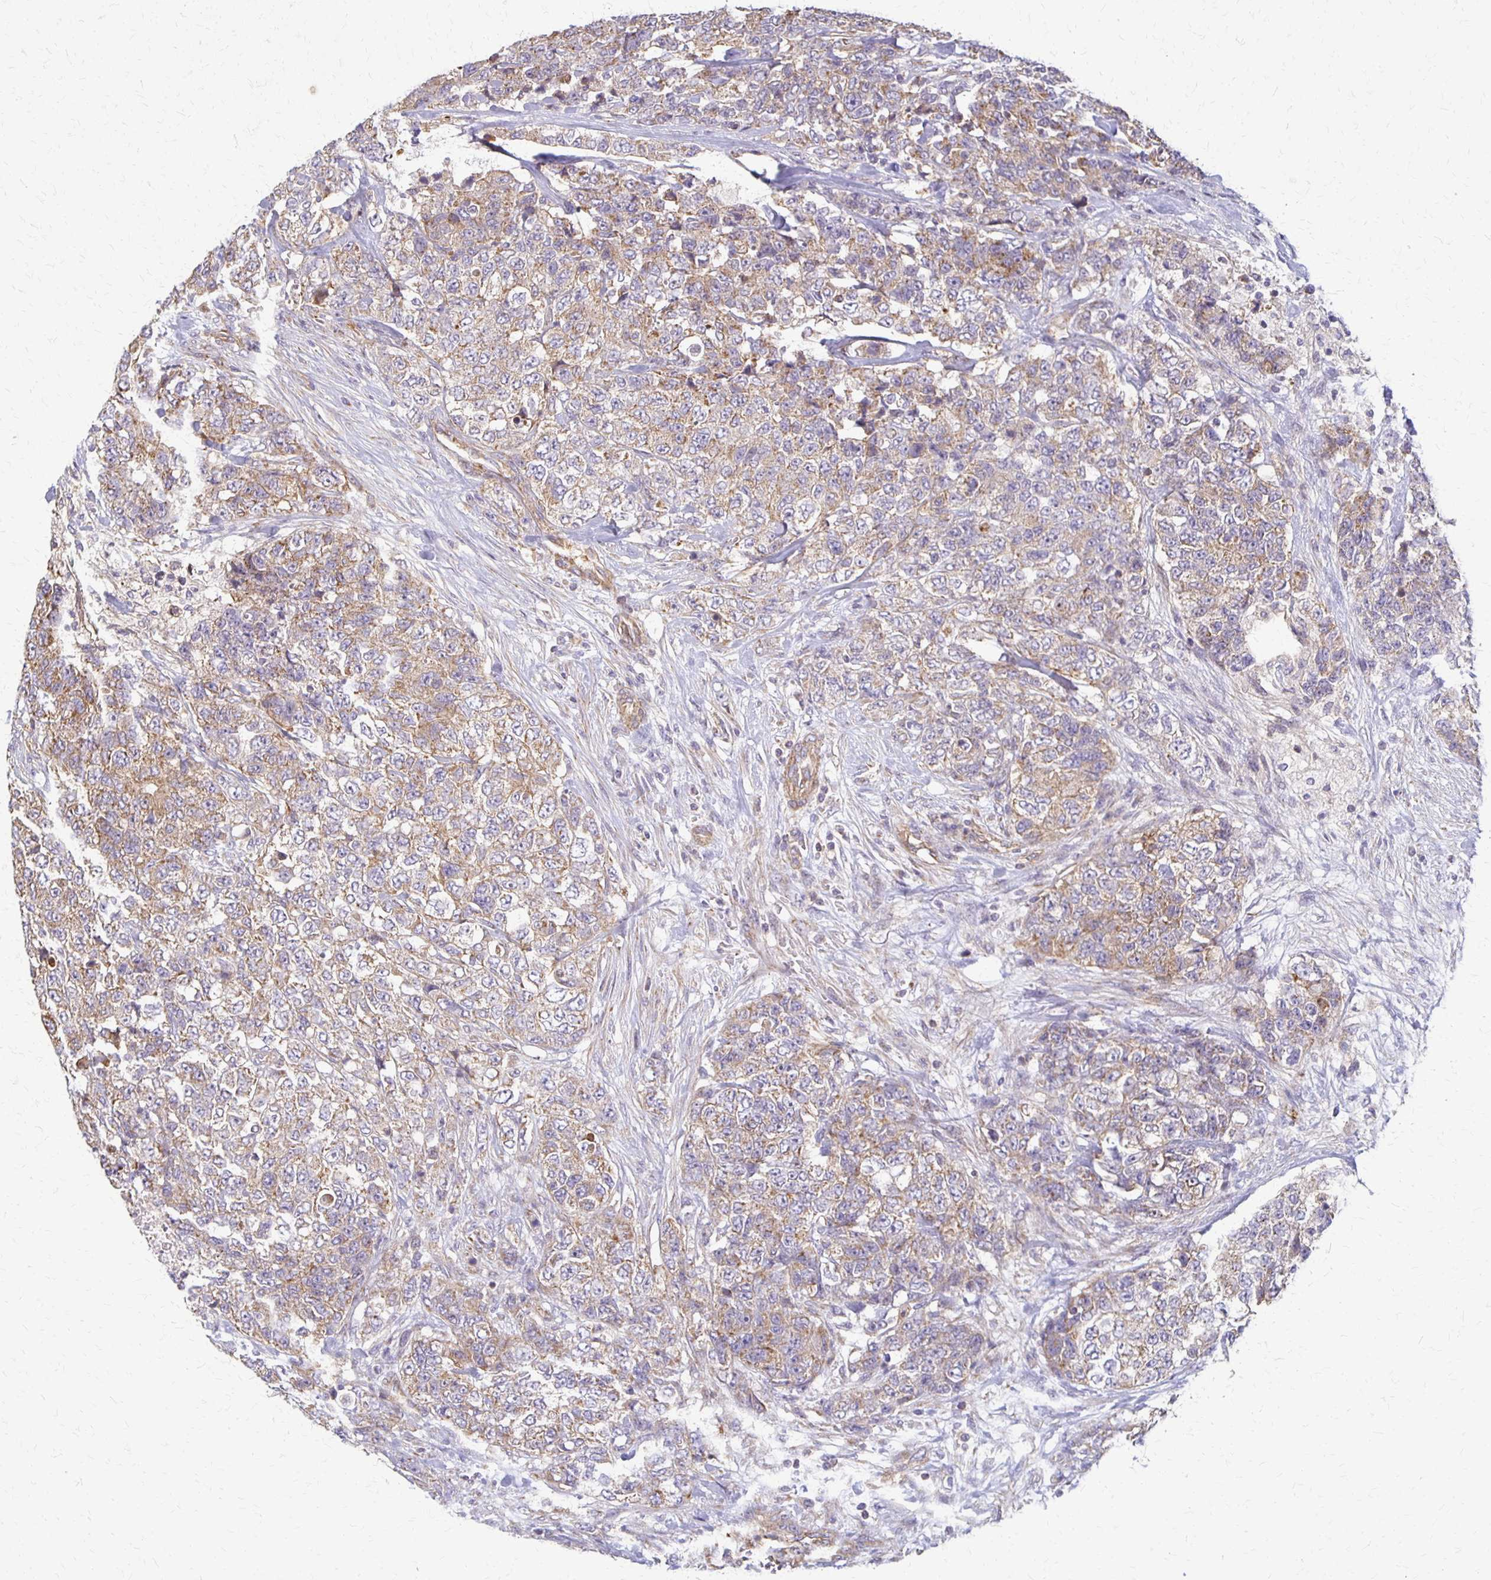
{"staining": {"intensity": "weak", "quantity": ">75%", "location": "cytoplasmic/membranous"}, "tissue": "urothelial cancer", "cell_type": "Tumor cells", "image_type": "cancer", "snomed": [{"axis": "morphology", "description": "Urothelial carcinoma, High grade"}, {"axis": "topography", "description": "Urinary bladder"}], "caption": "Protein expression analysis of human urothelial cancer reveals weak cytoplasmic/membranous staining in about >75% of tumor cells.", "gene": "EIF4EBP2", "patient": {"sex": "female", "age": 78}}